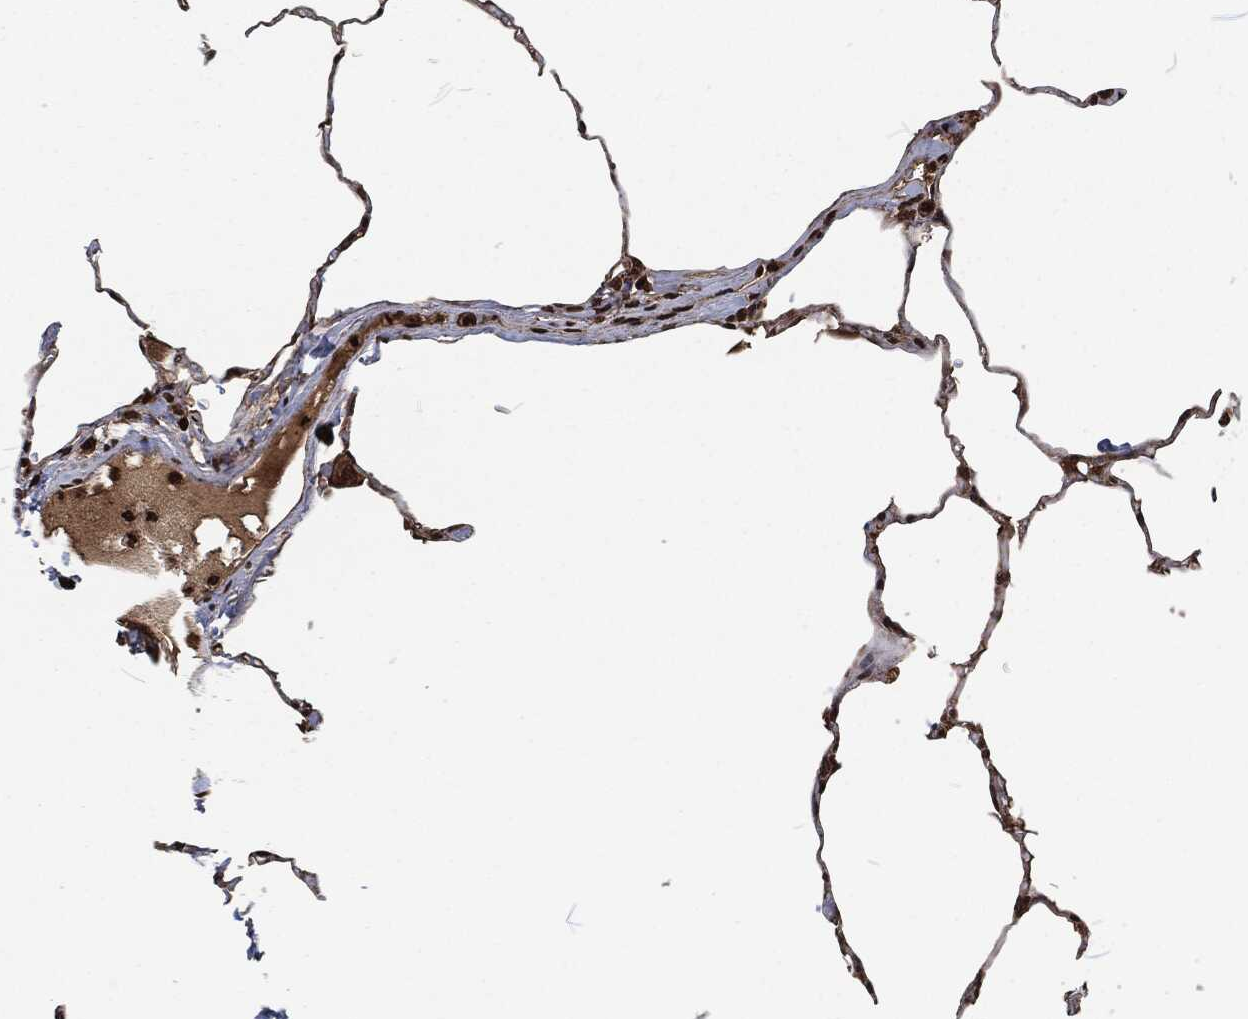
{"staining": {"intensity": "strong", "quantity": ">75%", "location": "nuclear"}, "tissue": "lung", "cell_type": "Alveolar cells", "image_type": "normal", "snomed": [{"axis": "morphology", "description": "Normal tissue, NOS"}, {"axis": "morphology", "description": "Adenocarcinoma, metastatic, NOS"}, {"axis": "topography", "description": "Lung"}], "caption": "Immunohistochemical staining of benign human lung reveals >75% levels of strong nuclear protein staining in about >75% of alveolar cells. (Brightfield microscopy of DAB IHC at high magnification).", "gene": "SNAI1", "patient": {"sex": "male", "age": 45}}